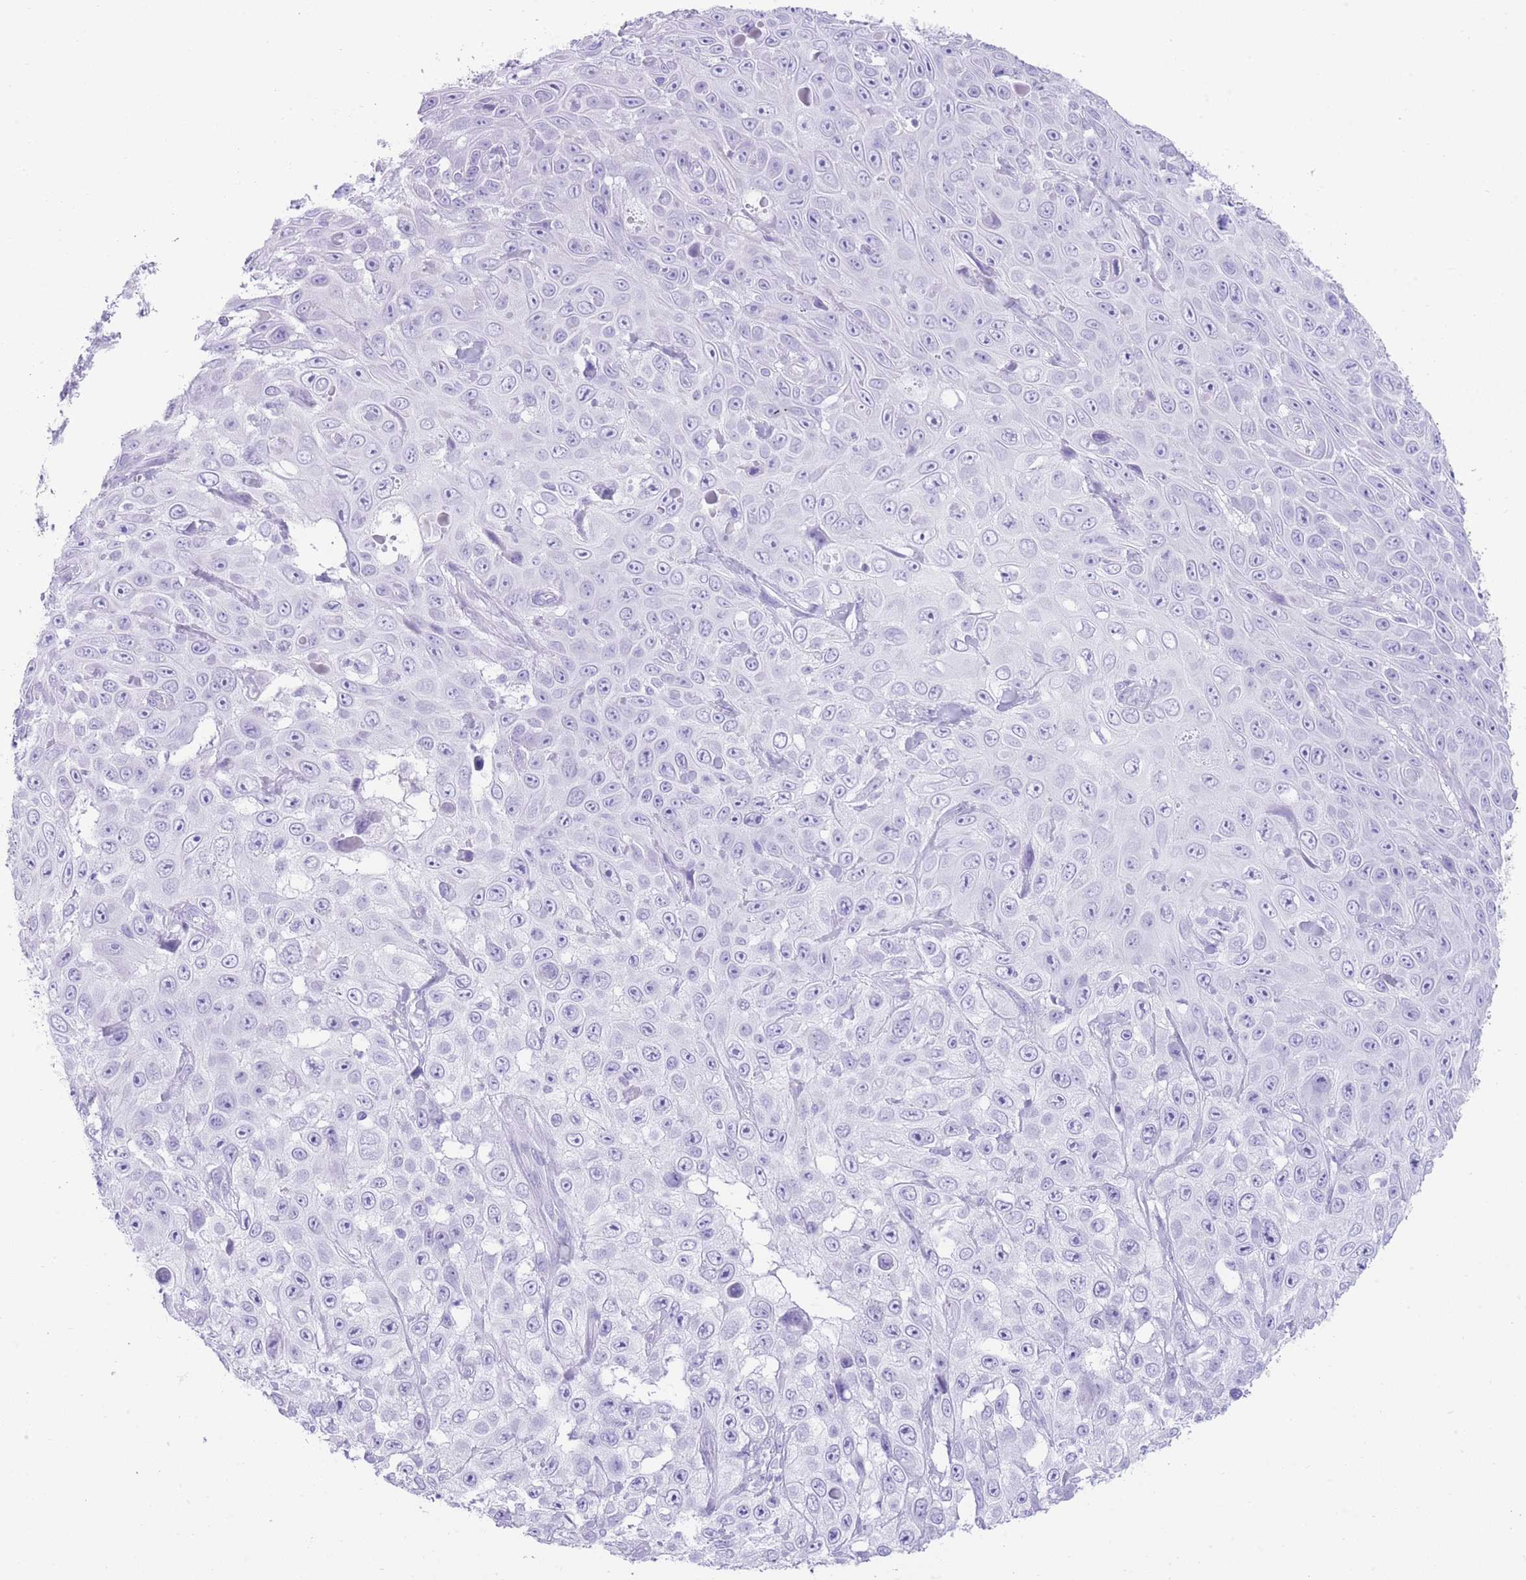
{"staining": {"intensity": "negative", "quantity": "none", "location": "none"}, "tissue": "skin cancer", "cell_type": "Tumor cells", "image_type": "cancer", "snomed": [{"axis": "morphology", "description": "Squamous cell carcinoma, NOS"}, {"axis": "topography", "description": "Skin"}], "caption": "This image is of squamous cell carcinoma (skin) stained with immunohistochemistry to label a protein in brown with the nuclei are counter-stained blue. There is no staining in tumor cells.", "gene": "ELOA2", "patient": {"sex": "male", "age": 82}}